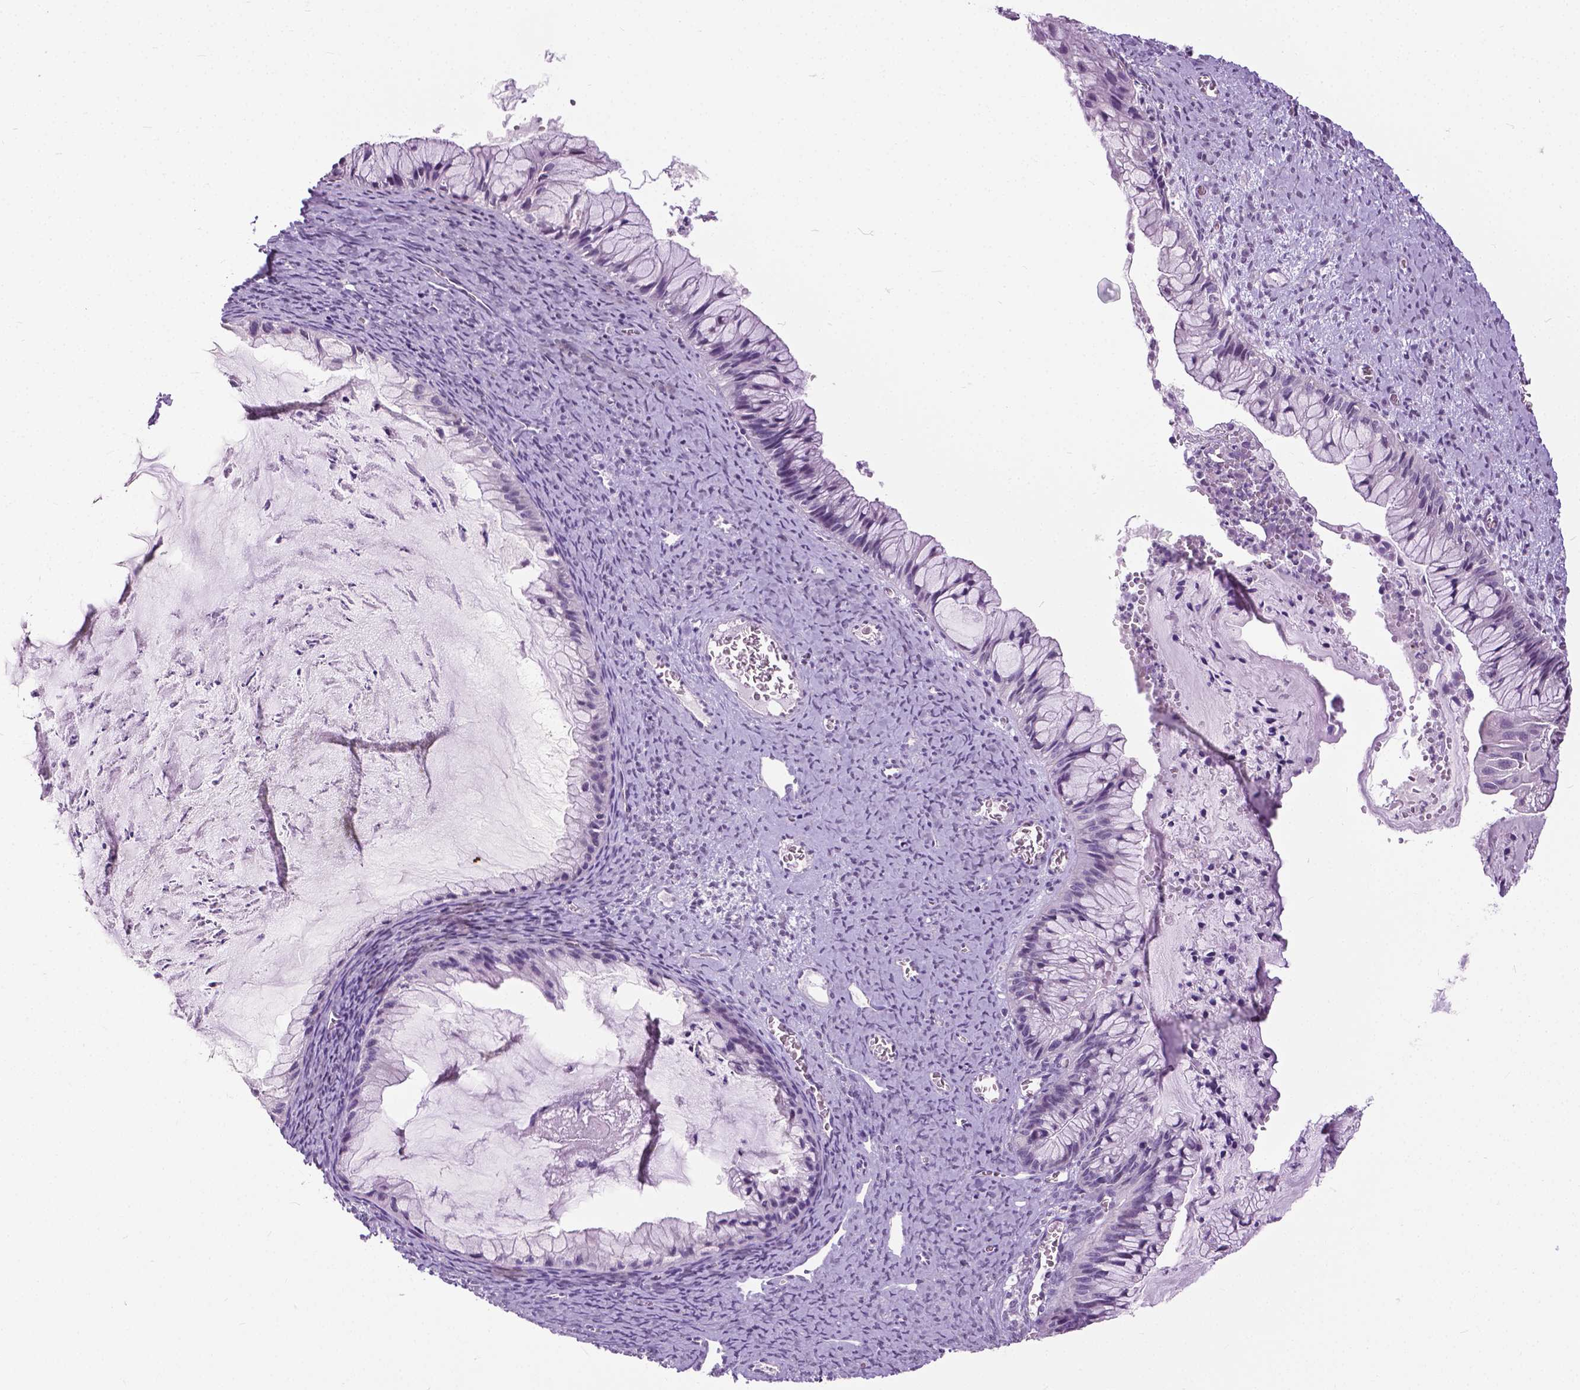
{"staining": {"intensity": "negative", "quantity": "none", "location": "none"}, "tissue": "ovarian cancer", "cell_type": "Tumor cells", "image_type": "cancer", "snomed": [{"axis": "morphology", "description": "Cystadenocarcinoma, mucinous, NOS"}, {"axis": "topography", "description": "Ovary"}], "caption": "An immunohistochemistry (IHC) image of ovarian cancer is shown. There is no staining in tumor cells of ovarian cancer.", "gene": "GPR37L1", "patient": {"sex": "female", "age": 72}}